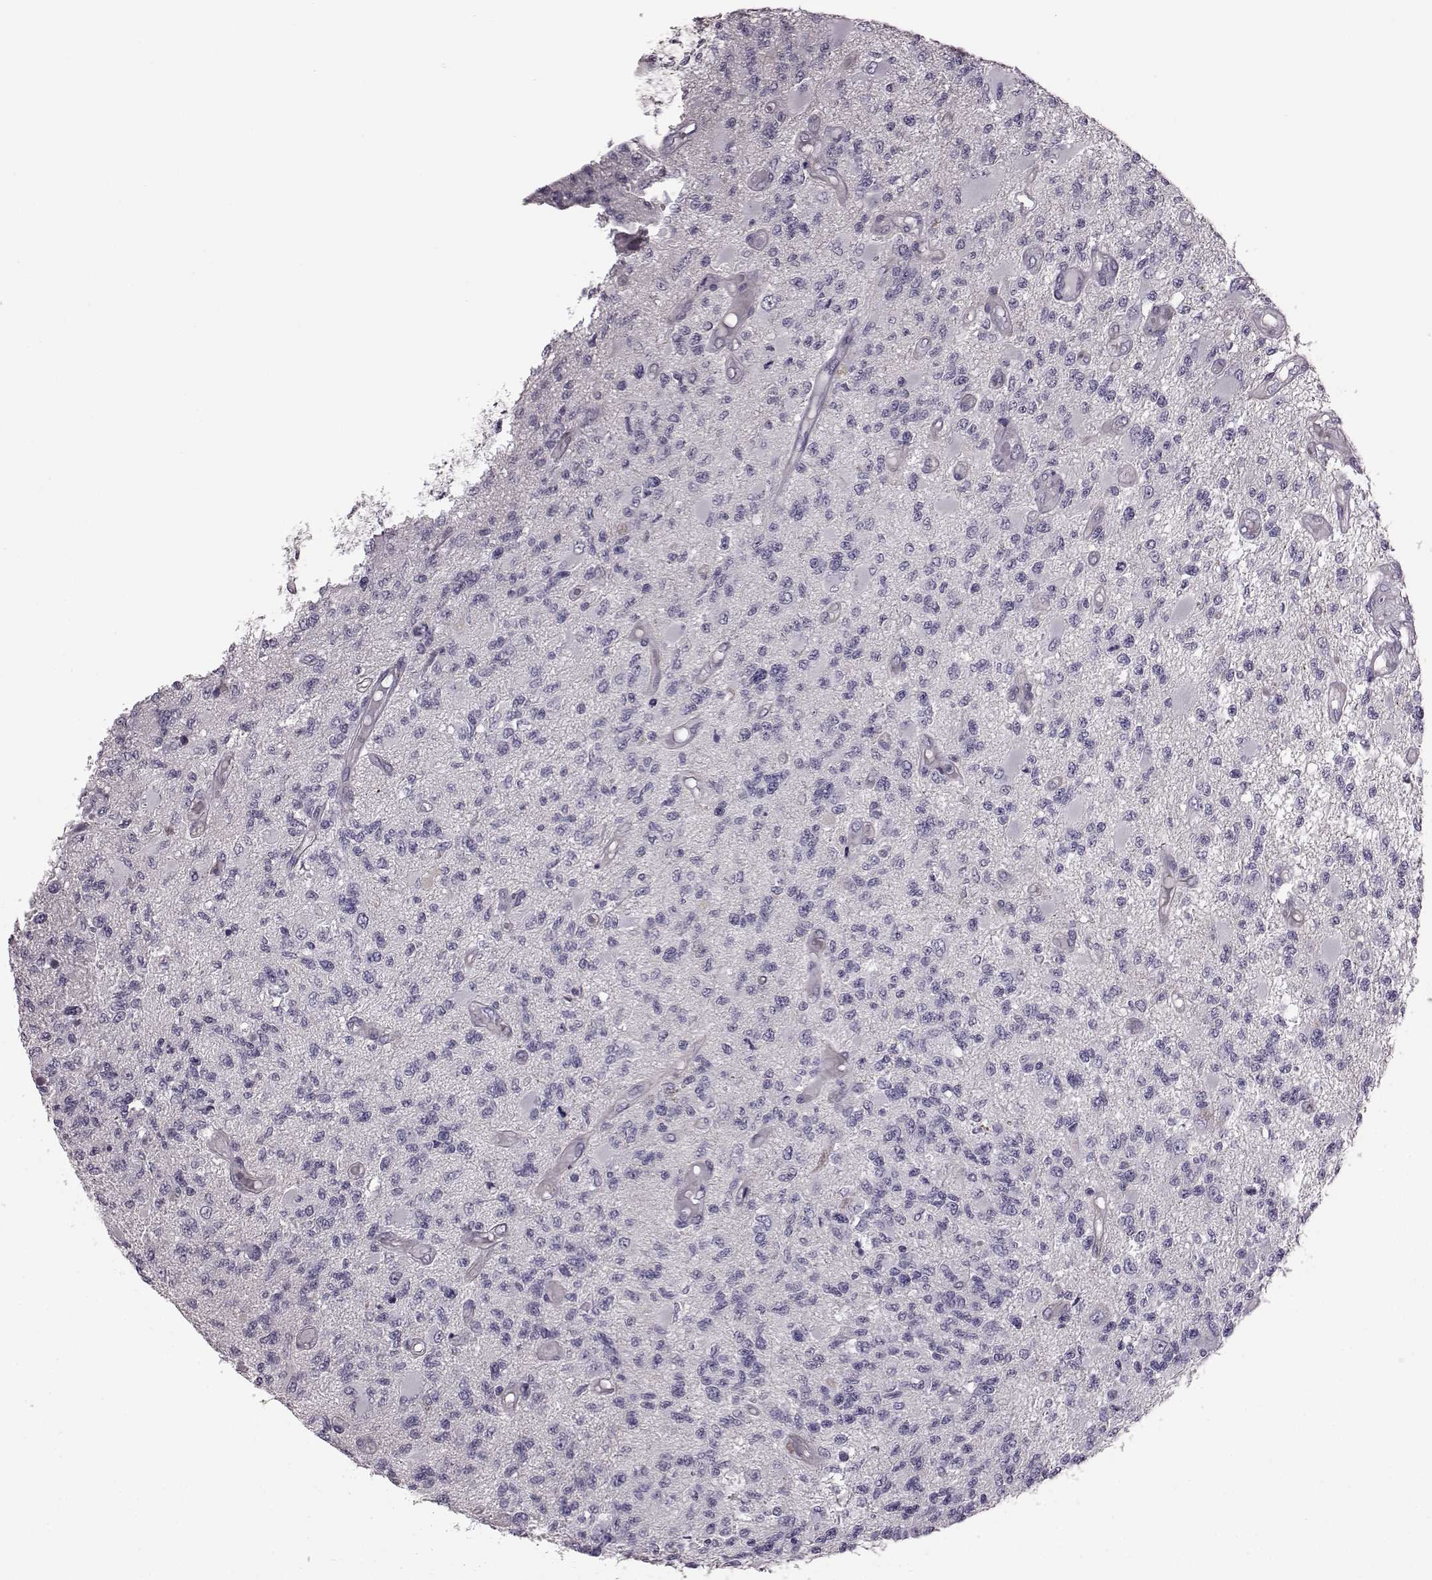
{"staining": {"intensity": "negative", "quantity": "none", "location": "none"}, "tissue": "glioma", "cell_type": "Tumor cells", "image_type": "cancer", "snomed": [{"axis": "morphology", "description": "Glioma, malignant, High grade"}, {"axis": "topography", "description": "Brain"}], "caption": "High power microscopy image of an immunohistochemistry micrograph of malignant glioma (high-grade), revealing no significant expression in tumor cells.", "gene": "SNTG1", "patient": {"sex": "female", "age": 63}}